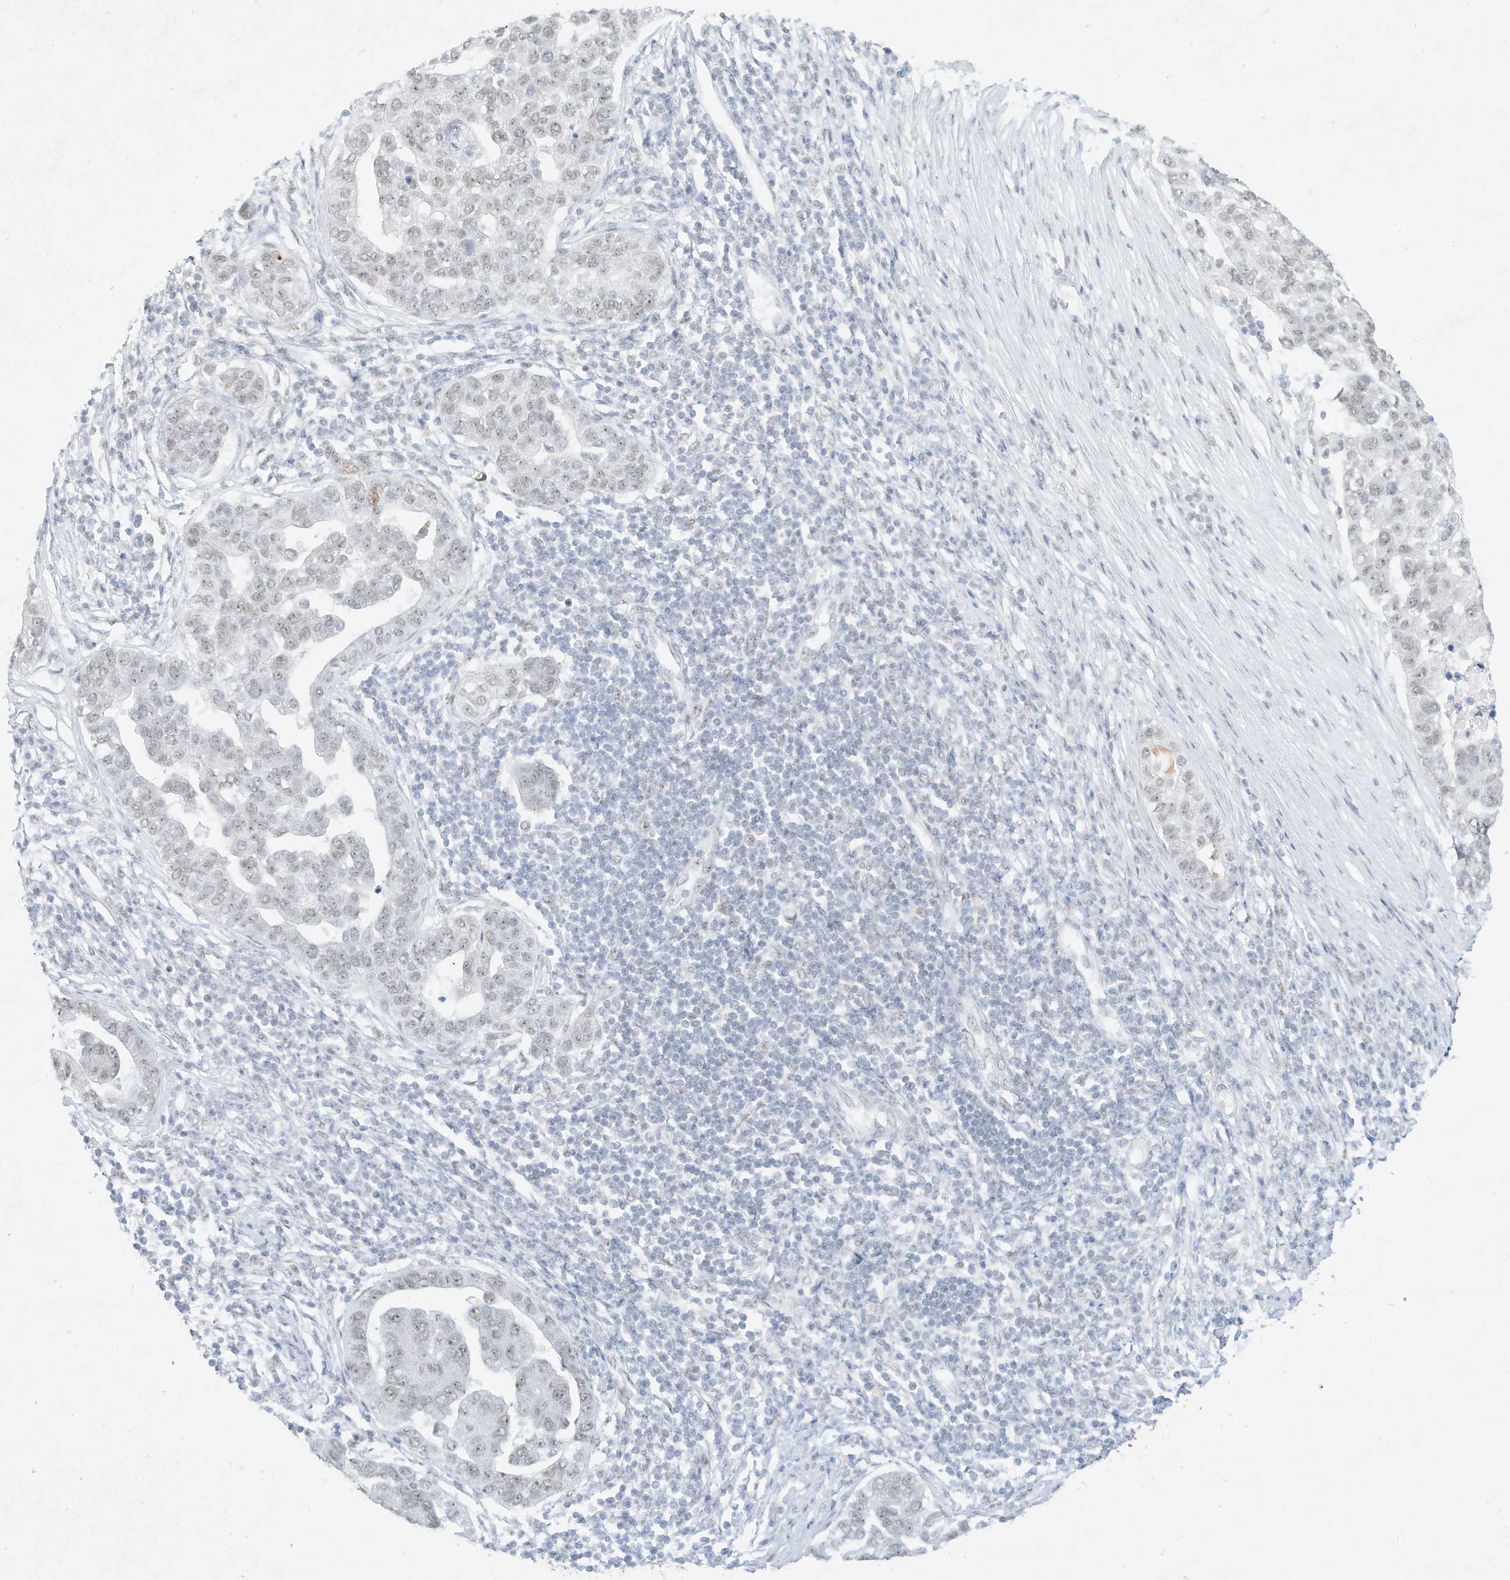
{"staining": {"intensity": "negative", "quantity": "none", "location": "none"}, "tissue": "pancreatic cancer", "cell_type": "Tumor cells", "image_type": "cancer", "snomed": [{"axis": "morphology", "description": "Adenocarcinoma, NOS"}, {"axis": "topography", "description": "Pancreas"}], "caption": "Human pancreatic cancer (adenocarcinoma) stained for a protein using immunohistochemistry (IHC) exhibits no expression in tumor cells.", "gene": "PGC", "patient": {"sex": "female", "age": 61}}